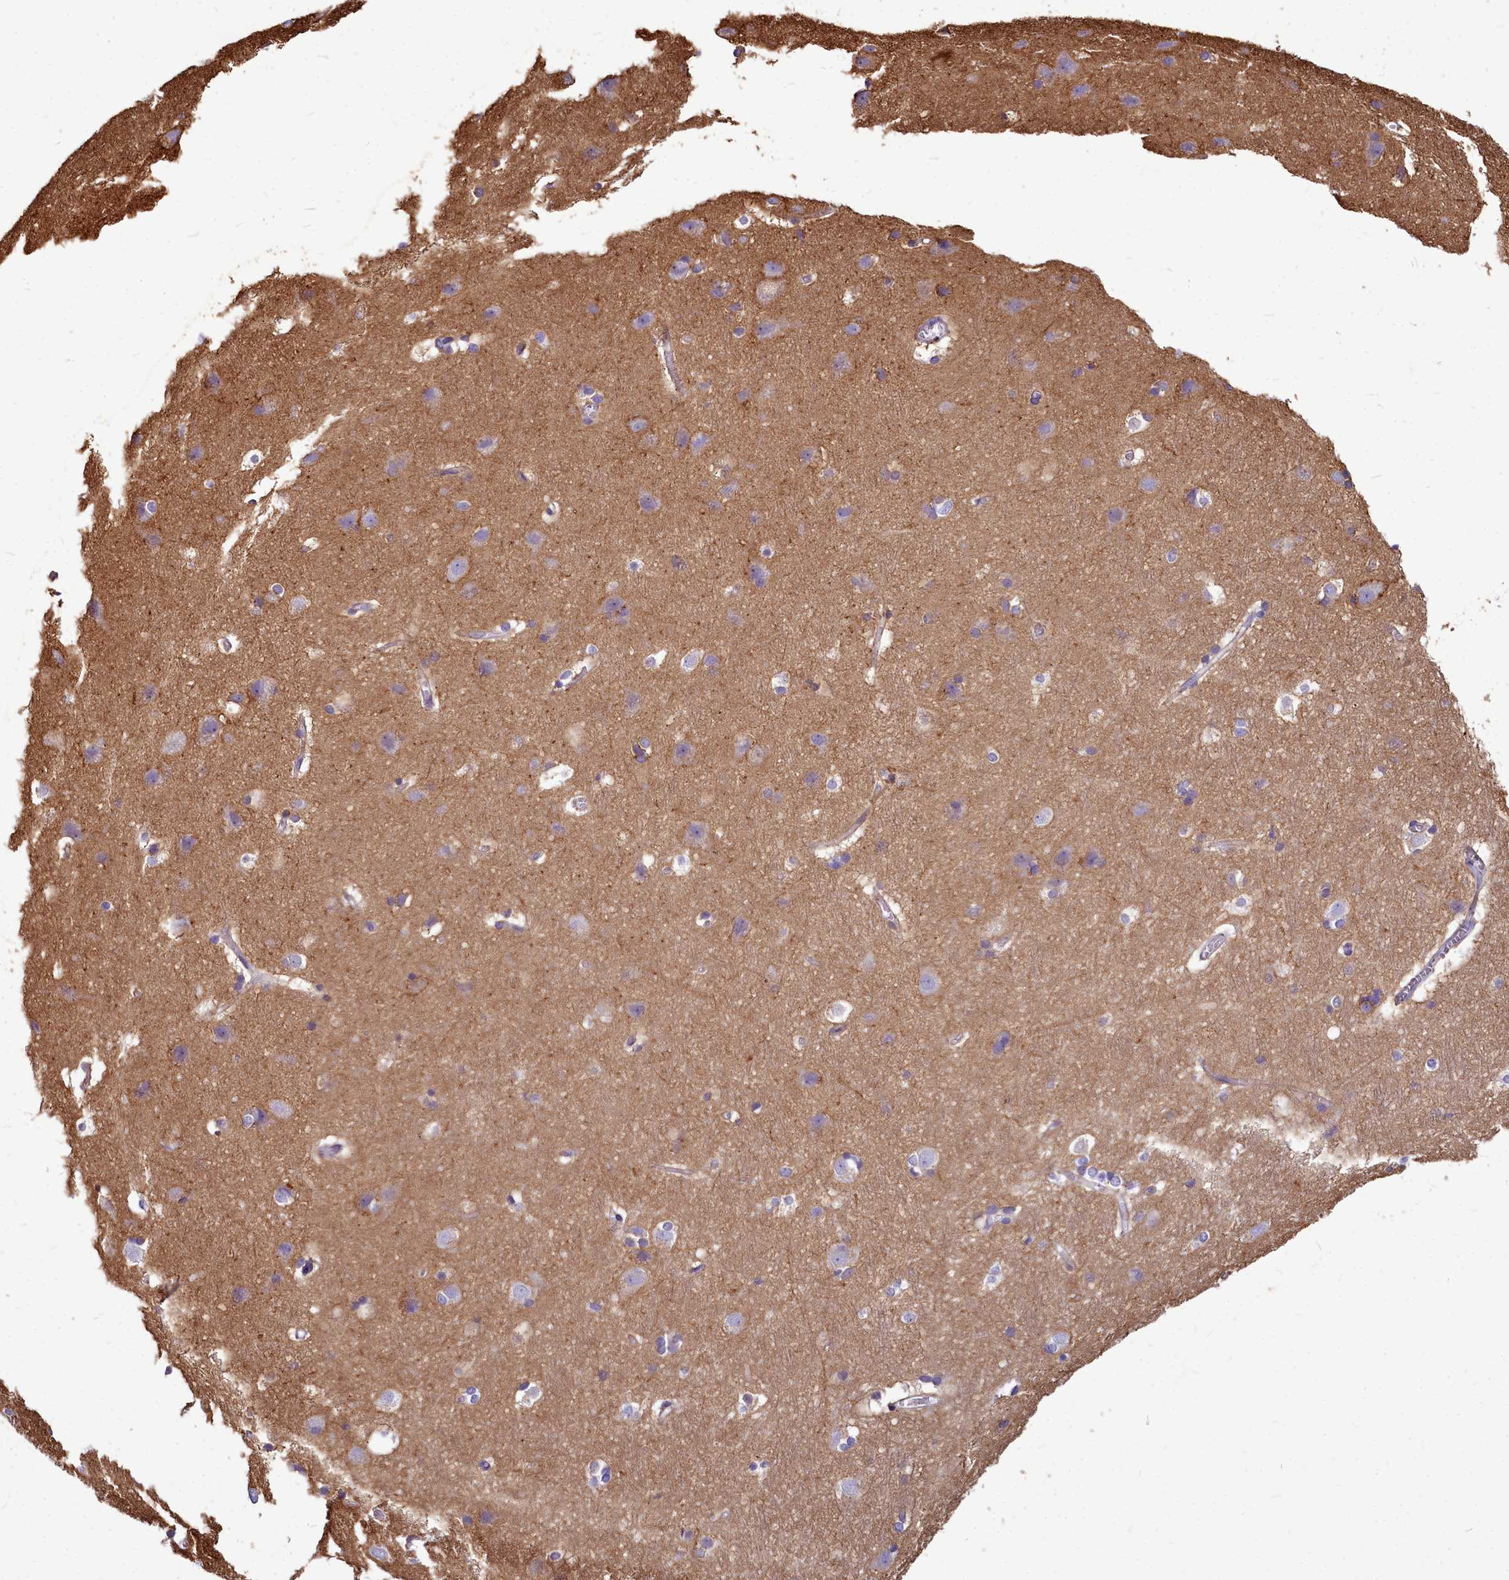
{"staining": {"intensity": "negative", "quantity": "none", "location": "none"}, "tissue": "cerebral cortex", "cell_type": "Endothelial cells", "image_type": "normal", "snomed": [{"axis": "morphology", "description": "Normal tissue, NOS"}, {"axis": "topography", "description": "Cerebral cortex"}], "caption": "IHC histopathology image of benign cerebral cortex: human cerebral cortex stained with DAB (3,3'-diaminobenzidine) demonstrates no significant protein positivity in endothelial cells. Nuclei are stained in blue.", "gene": "TTC5", "patient": {"sex": "male", "age": 54}}